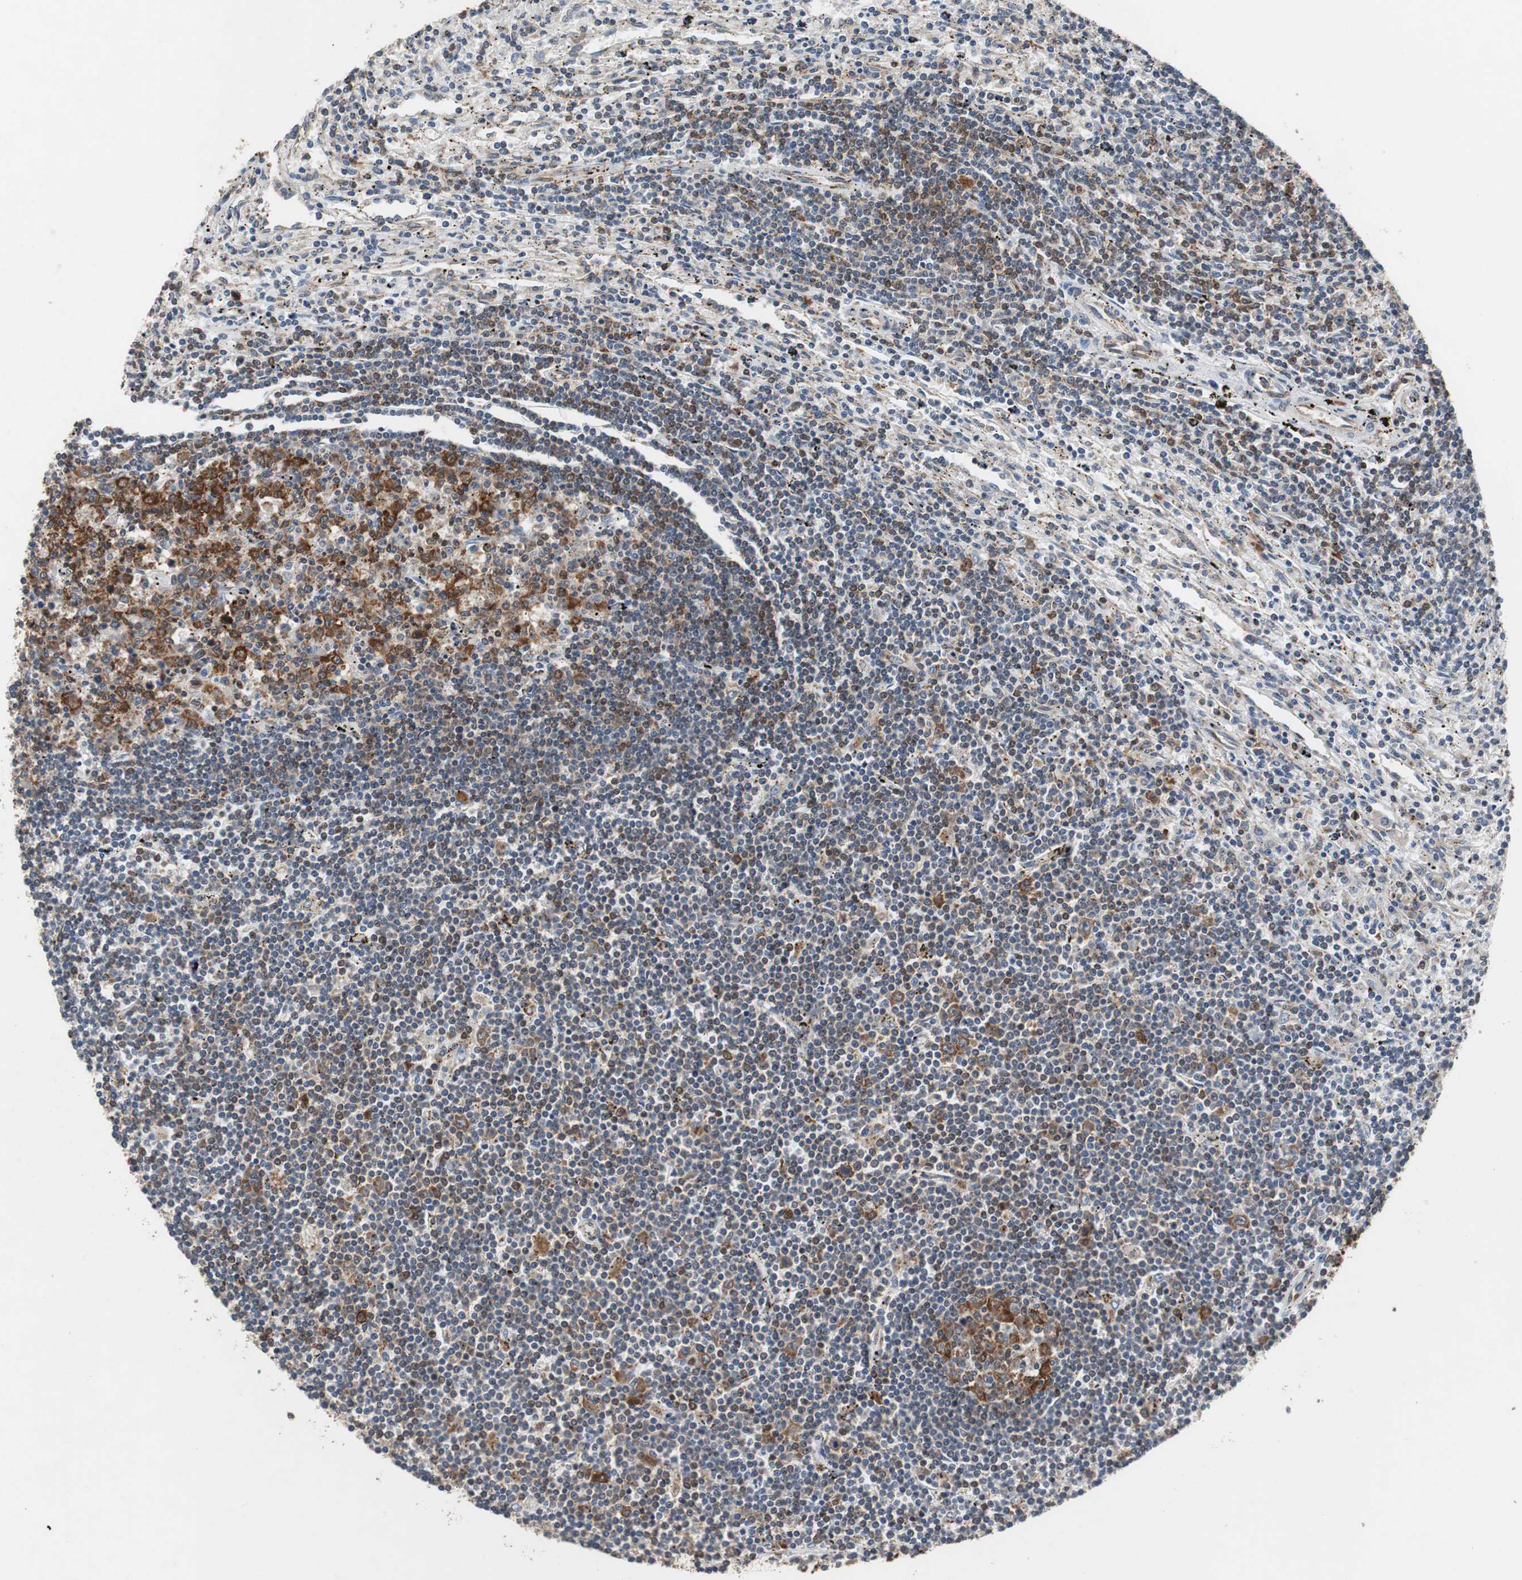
{"staining": {"intensity": "moderate", "quantity": "<25%", "location": "cytoplasmic/membranous,nuclear"}, "tissue": "lymphoma", "cell_type": "Tumor cells", "image_type": "cancer", "snomed": [{"axis": "morphology", "description": "Malignant lymphoma, non-Hodgkin's type, Low grade"}, {"axis": "topography", "description": "Spleen"}], "caption": "Lymphoma was stained to show a protein in brown. There is low levels of moderate cytoplasmic/membranous and nuclear expression in approximately <25% of tumor cells. (IHC, brightfield microscopy, high magnification).", "gene": "USP10", "patient": {"sex": "male", "age": 76}}